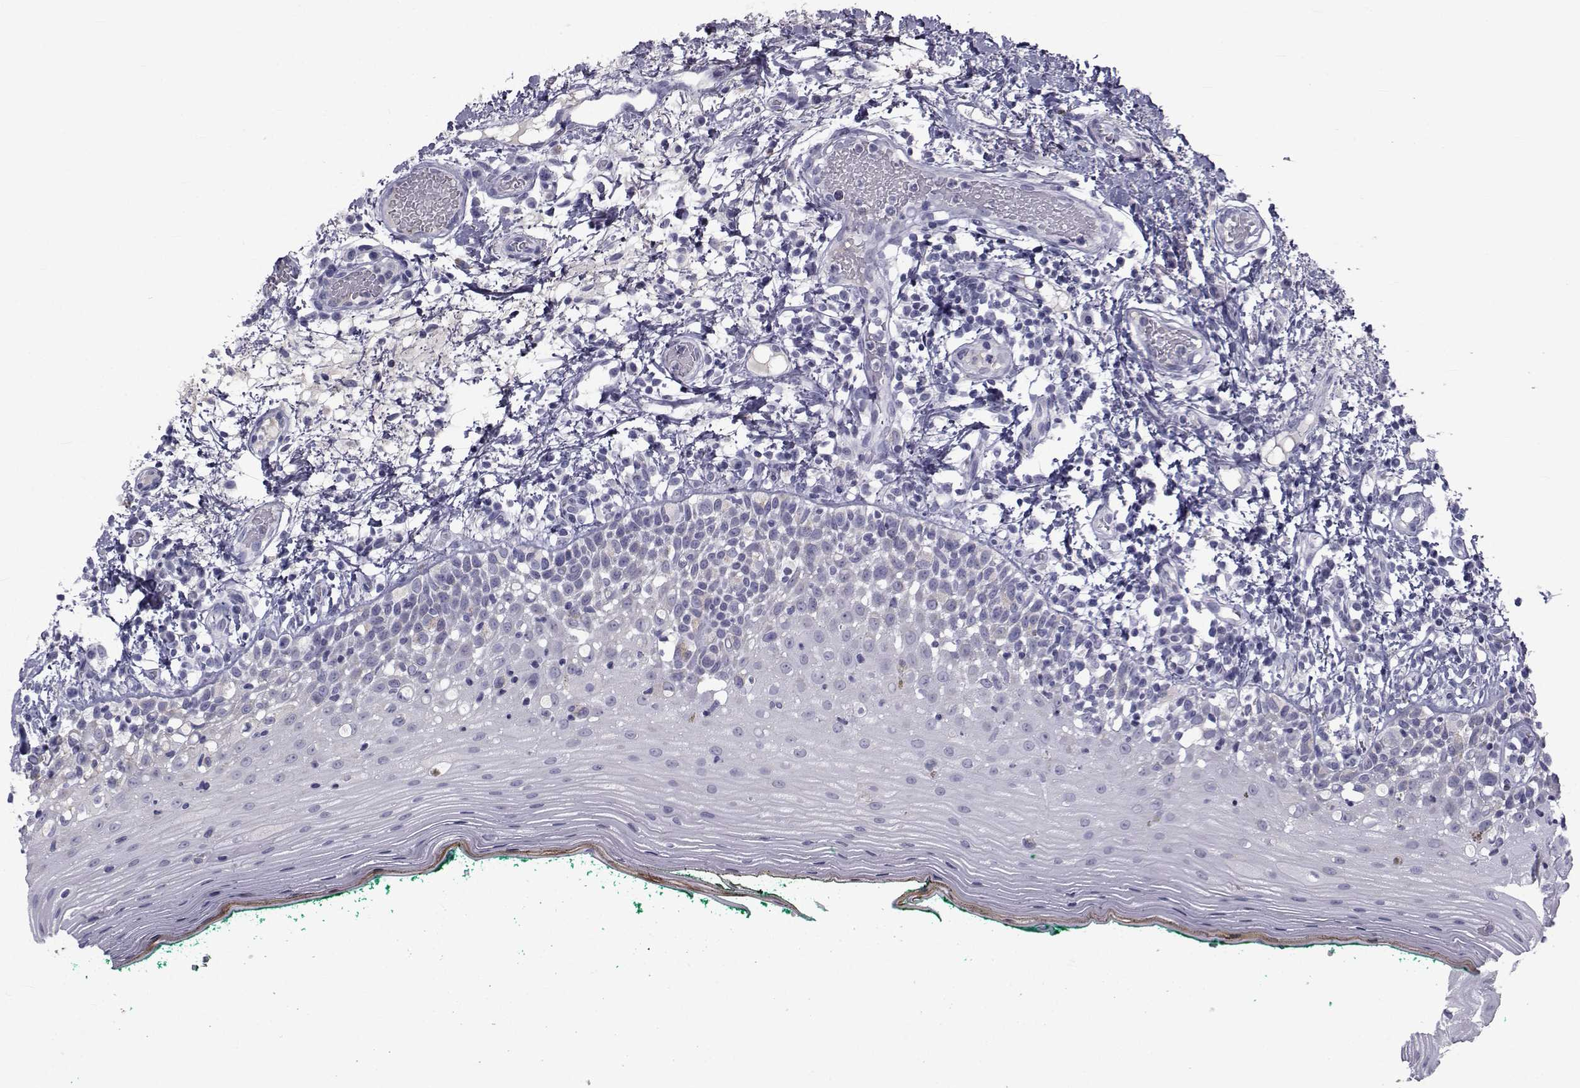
{"staining": {"intensity": "weak", "quantity": "<25%", "location": "cytoplasmic/membranous"}, "tissue": "oral mucosa", "cell_type": "Squamous epithelial cells", "image_type": "normal", "snomed": [{"axis": "morphology", "description": "Normal tissue, NOS"}, {"axis": "topography", "description": "Oral tissue"}], "caption": "Immunohistochemistry (IHC) photomicrograph of normal human oral mucosa stained for a protein (brown), which reveals no expression in squamous epithelial cells. (DAB IHC visualized using brightfield microscopy, high magnification).", "gene": "FDXR", "patient": {"sex": "female", "age": 83}}